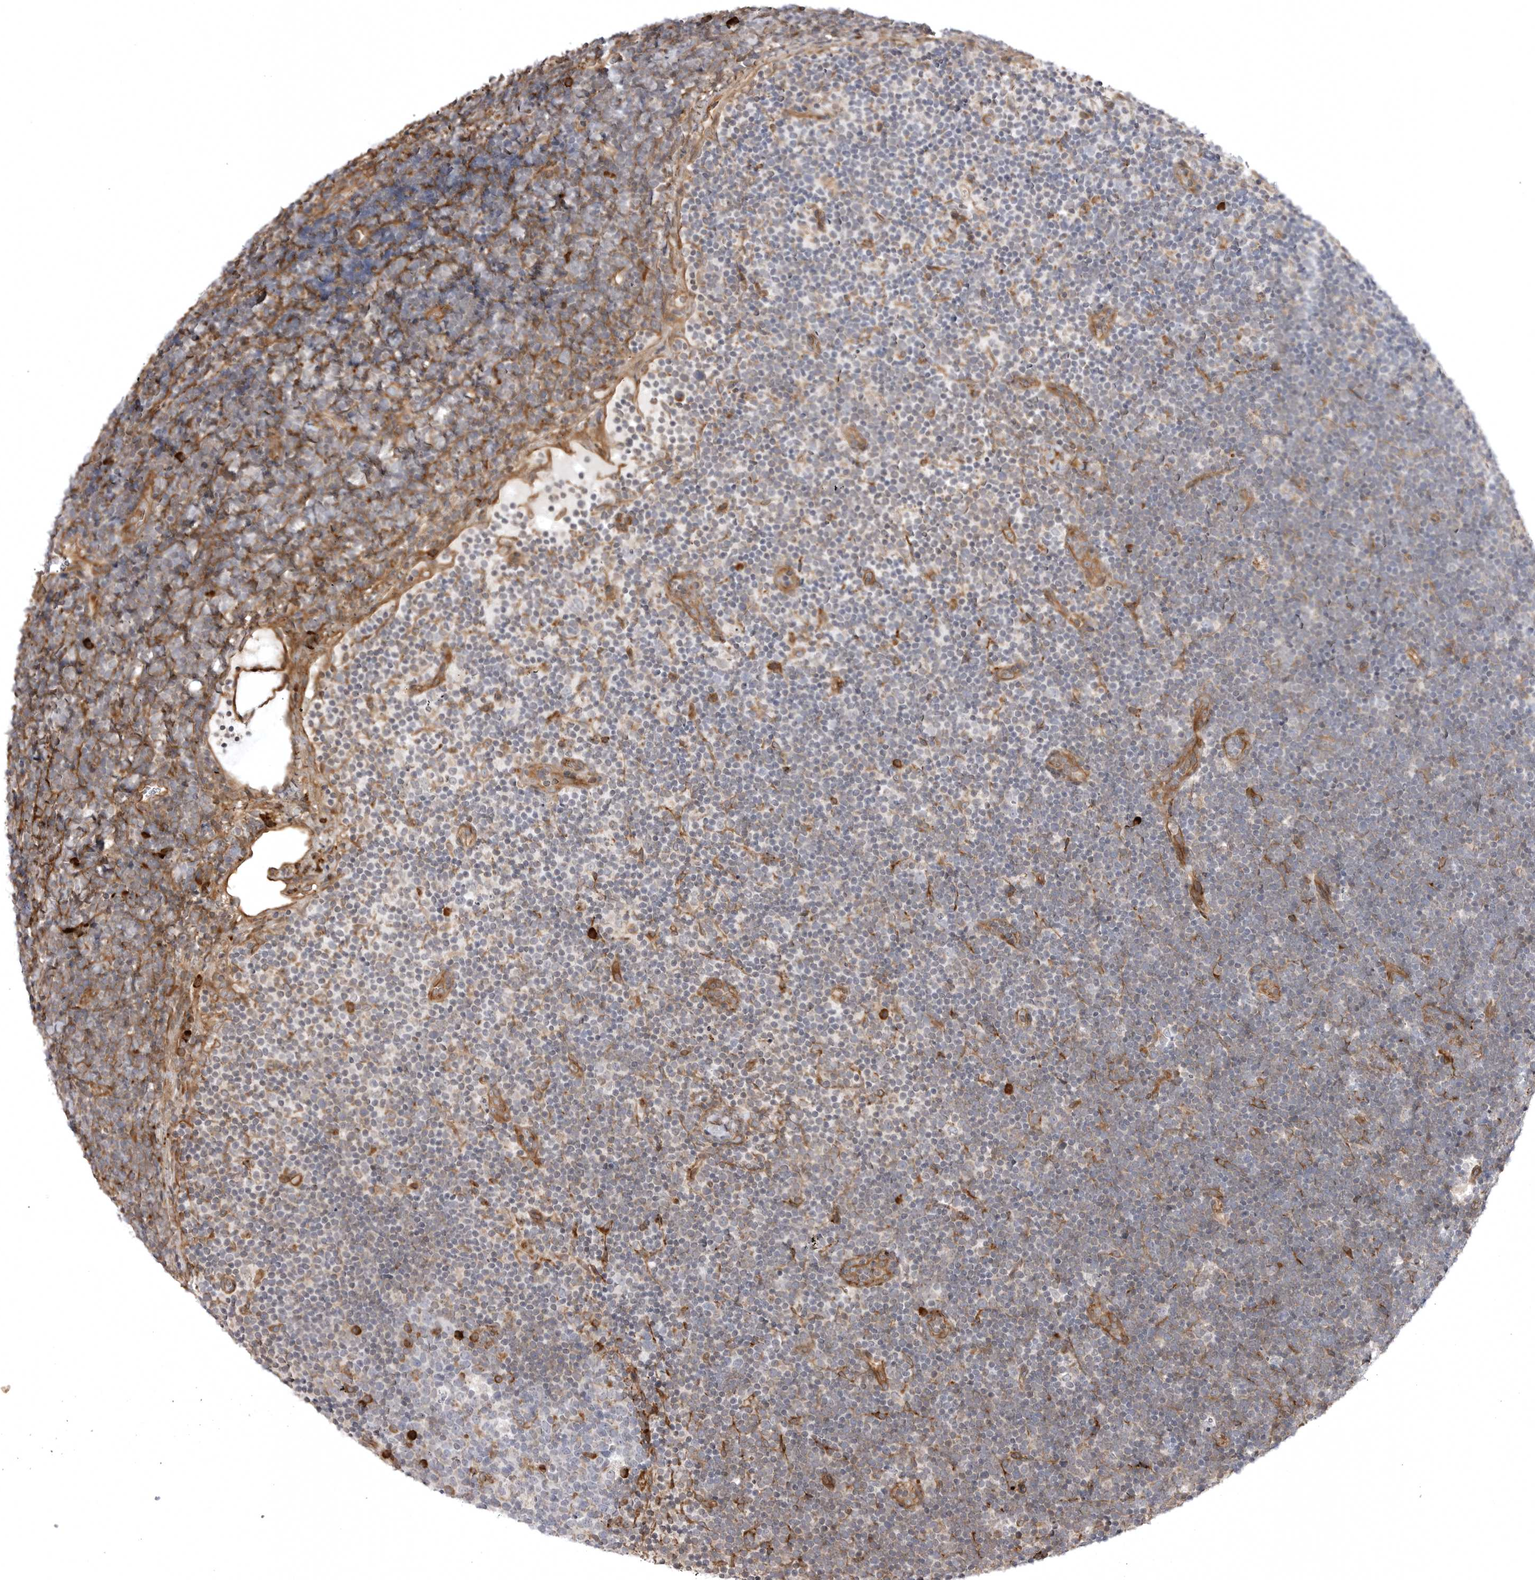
{"staining": {"intensity": "negative", "quantity": "none", "location": "none"}, "tissue": "lymphoma", "cell_type": "Tumor cells", "image_type": "cancer", "snomed": [{"axis": "morphology", "description": "Malignant lymphoma, non-Hodgkin's type, High grade"}, {"axis": "topography", "description": "Lymph node"}], "caption": "High power microscopy histopathology image of an immunohistochemistry (IHC) image of malignant lymphoma, non-Hodgkin's type (high-grade), revealing no significant positivity in tumor cells.", "gene": "ARL5A", "patient": {"sex": "male", "age": 13}}